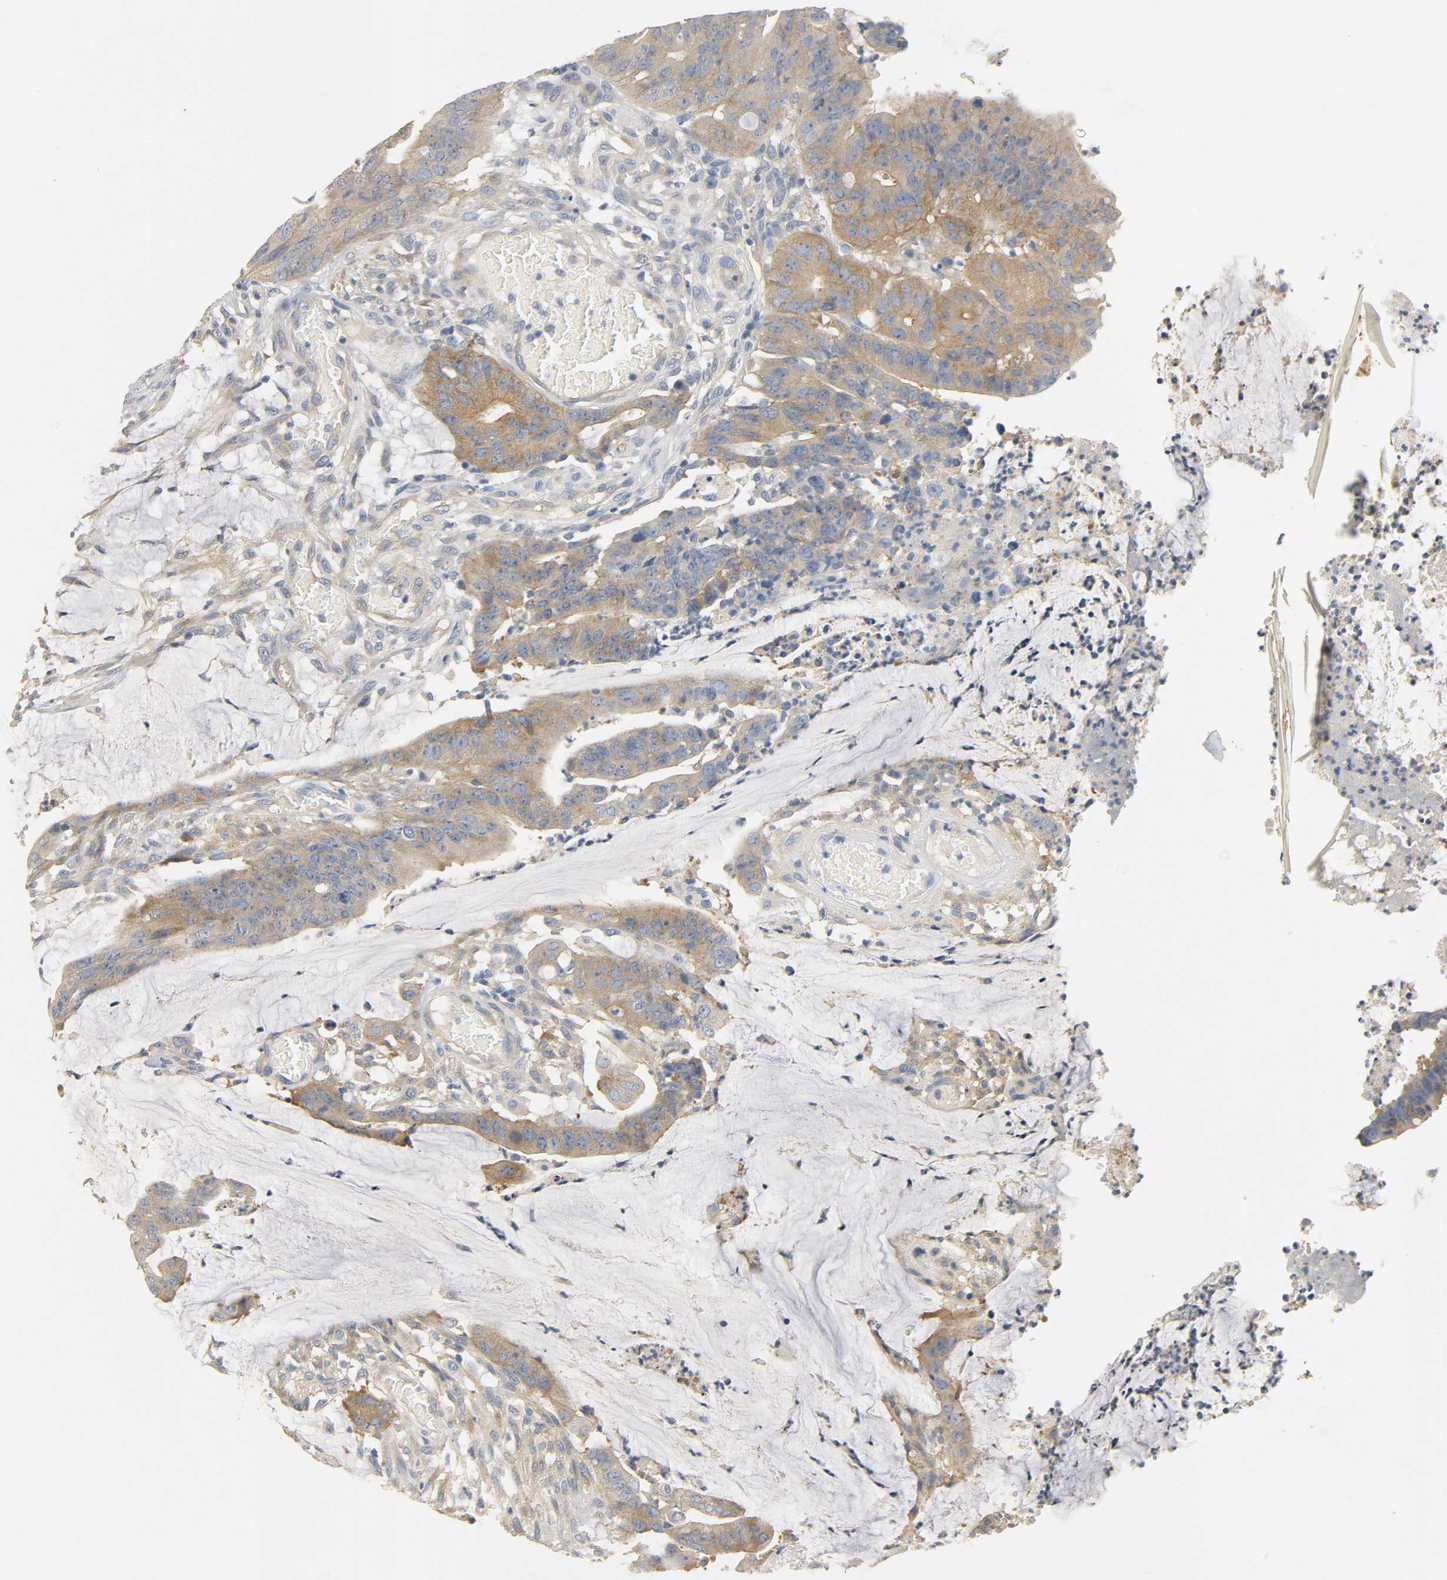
{"staining": {"intensity": "moderate", "quantity": ">75%", "location": "cytoplasmic/membranous"}, "tissue": "colorectal cancer", "cell_type": "Tumor cells", "image_type": "cancer", "snomed": [{"axis": "morphology", "description": "Adenocarcinoma, NOS"}, {"axis": "topography", "description": "Rectum"}], "caption": "This is a micrograph of immunohistochemistry staining of colorectal cancer (adenocarcinoma), which shows moderate staining in the cytoplasmic/membranous of tumor cells.", "gene": "ARPC1A", "patient": {"sex": "female", "age": 66}}